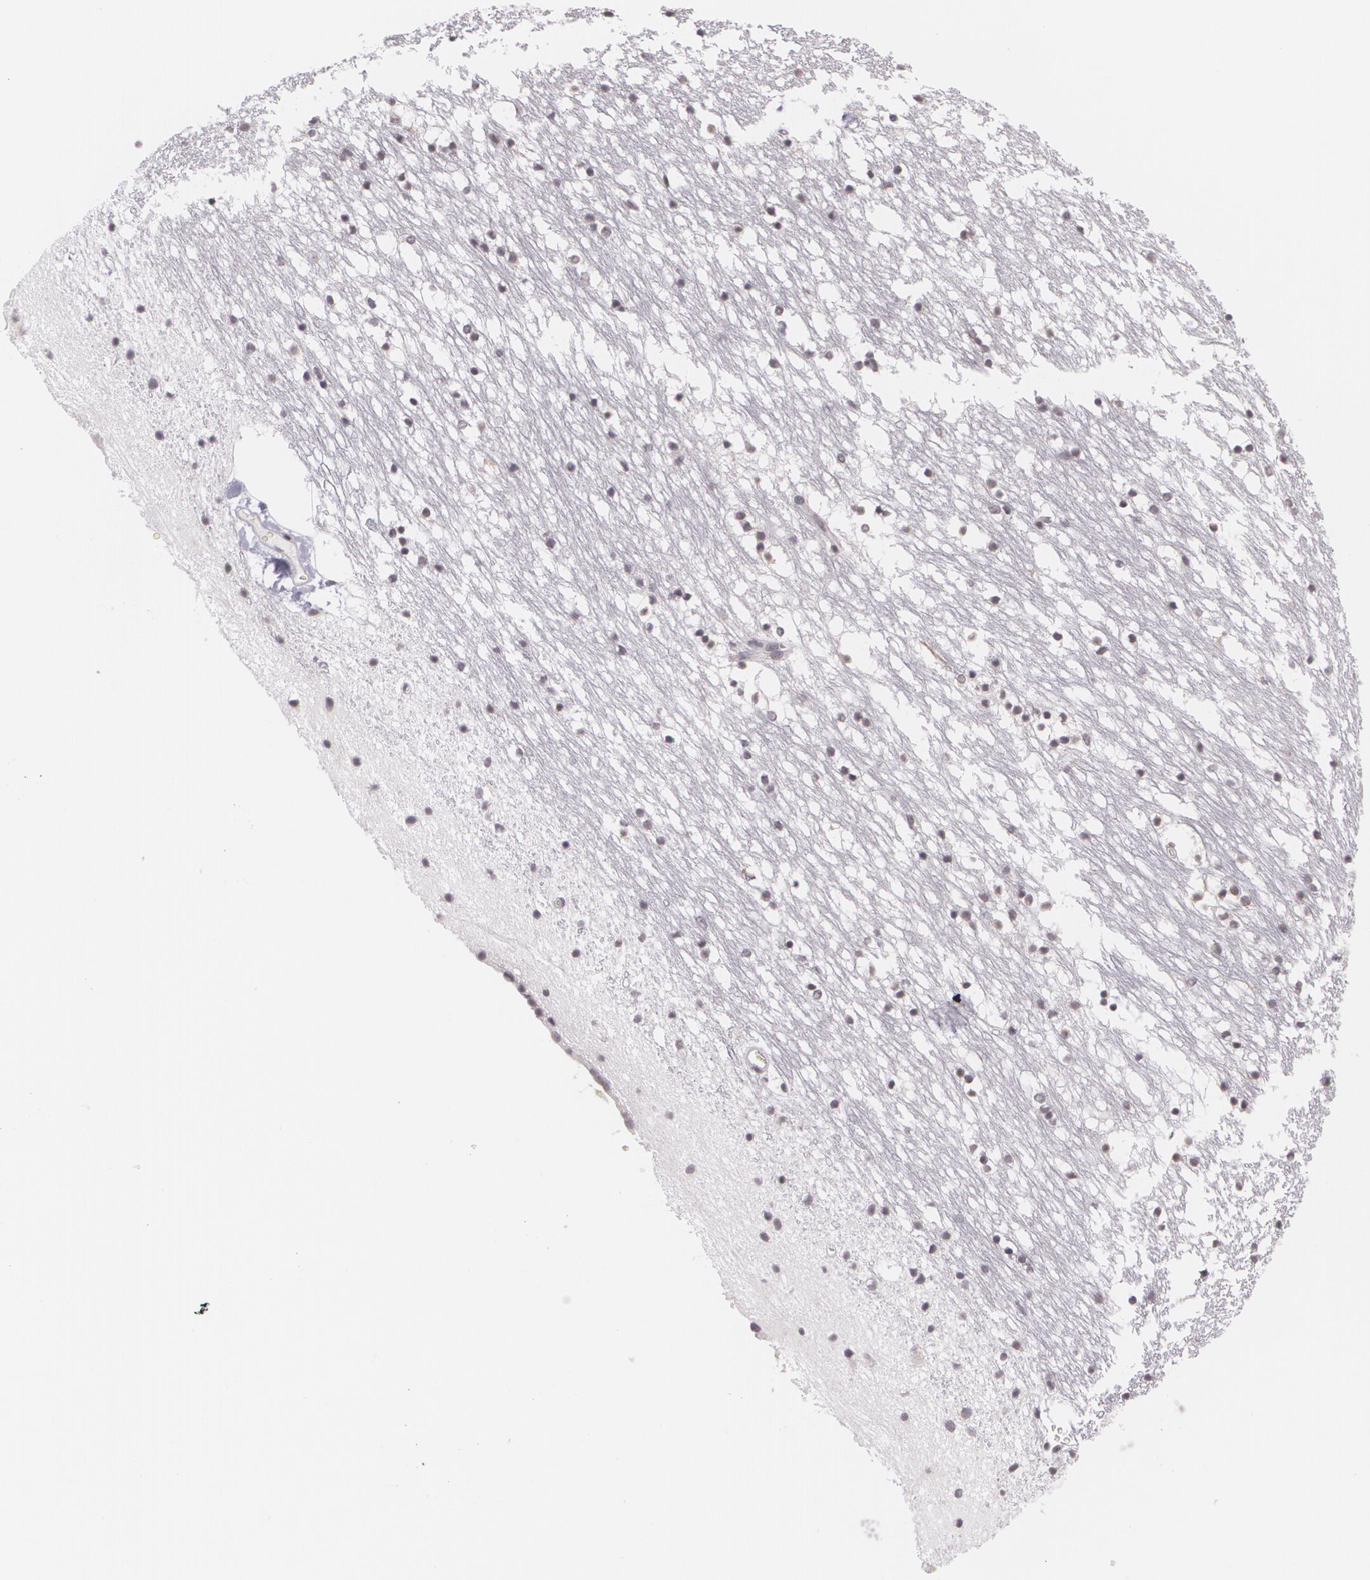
{"staining": {"intensity": "moderate", "quantity": "<25%", "location": "cytoplasmic/membranous"}, "tissue": "caudate", "cell_type": "Glial cells", "image_type": "normal", "snomed": [{"axis": "morphology", "description": "Normal tissue, NOS"}, {"axis": "topography", "description": "Lateral ventricle wall"}], "caption": "The image shows a brown stain indicating the presence of a protein in the cytoplasmic/membranous of glial cells in caudate. The staining is performed using DAB (3,3'-diaminobenzidine) brown chromogen to label protein expression. The nuclei are counter-stained blue using hematoxylin.", "gene": "MUC1", "patient": {"sex": "male", "age": 45}}